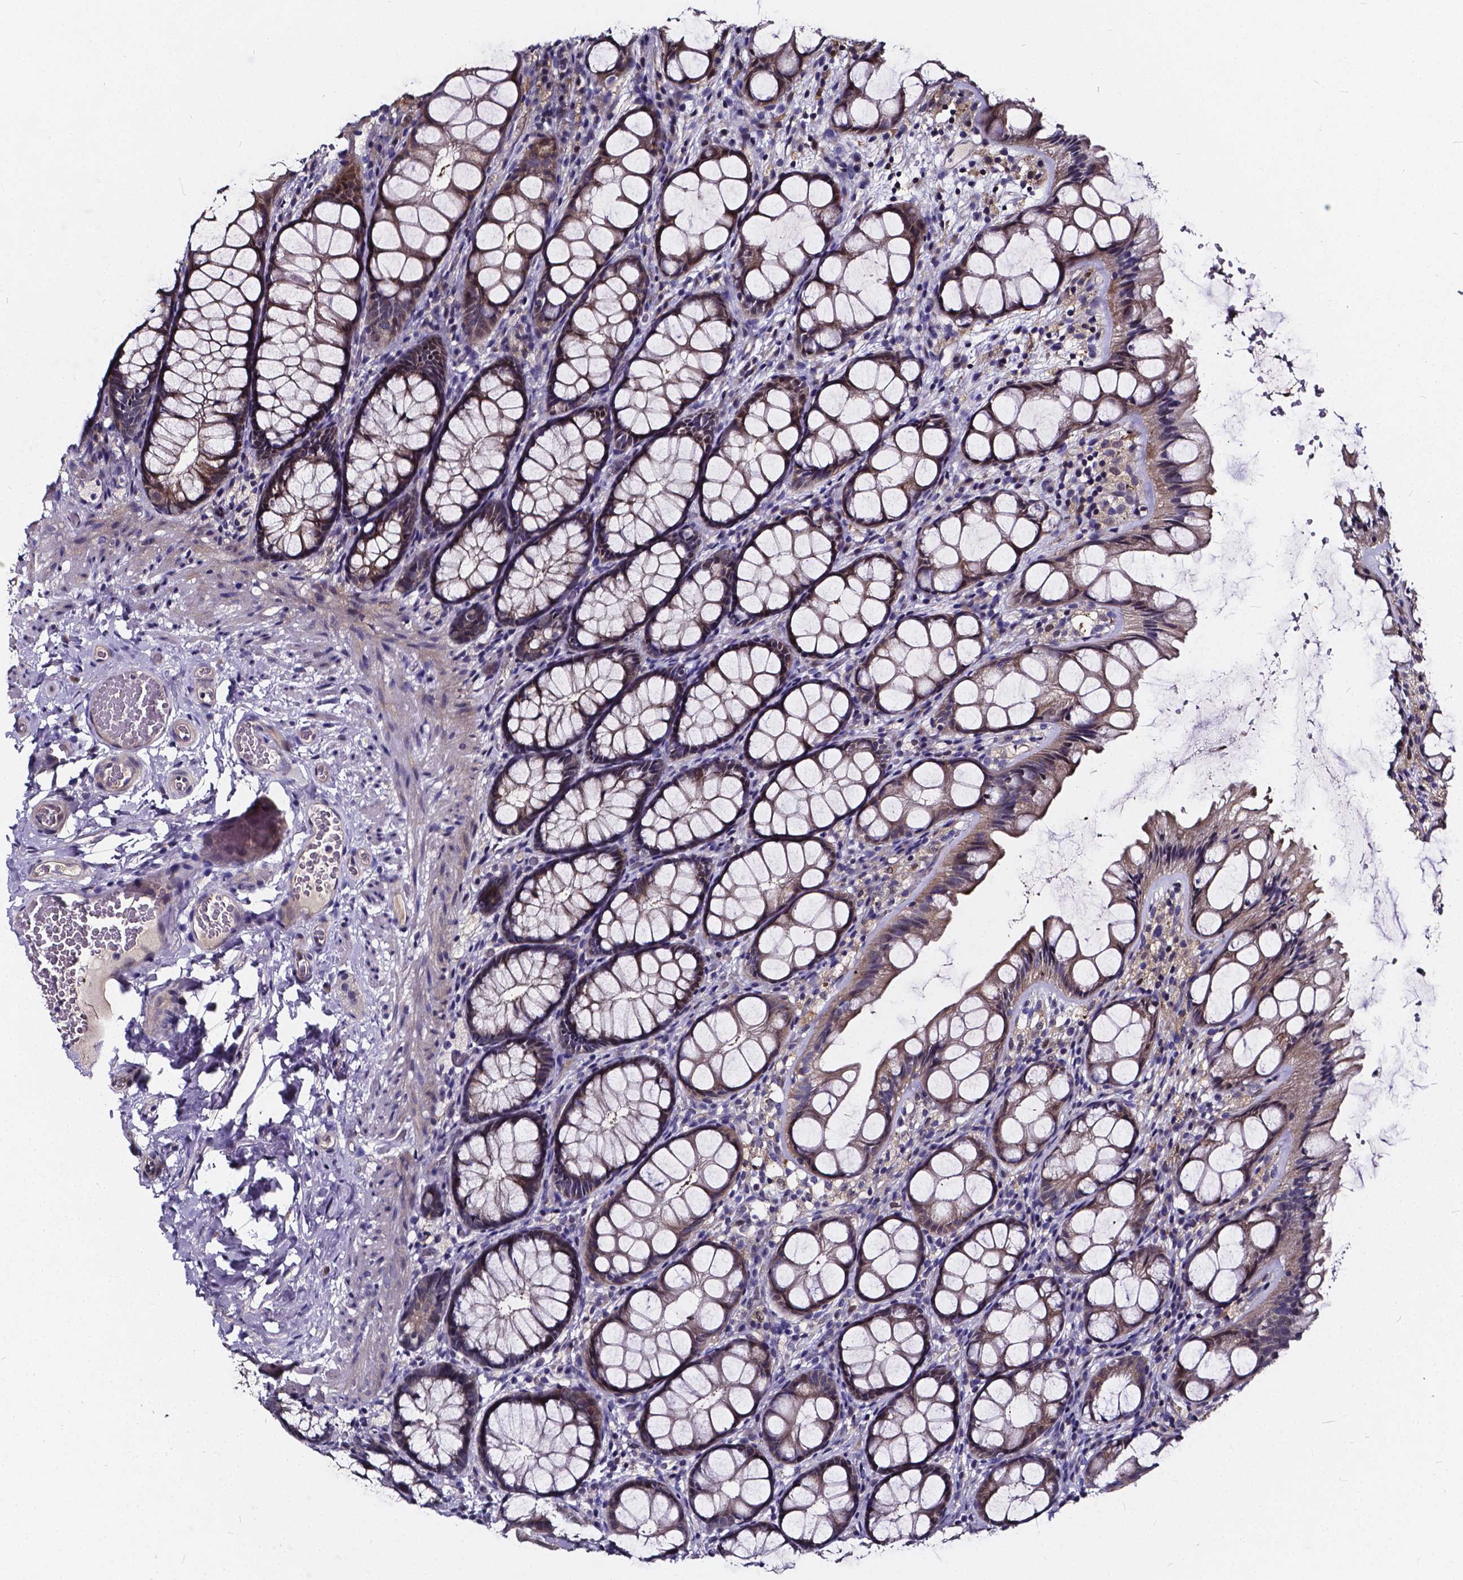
{"staining": {"intensity": "negative", "quantity": "none", "location": "none"}, "tissue": "colon", "cell_type": "Endothelial cells", "image_type": "normal", "snomed": [{"axis": "morphology", "description": "Normal tissue, NOS"}, {"axis": "topography", "description": "Colon"}], "caption": "A high-resolution image shows IHC staining of benign colon, which exhibits no significant expression in endothelial cells.", "gene": "SOWAHA", "patient": {"sex": "male", "age": 47}}